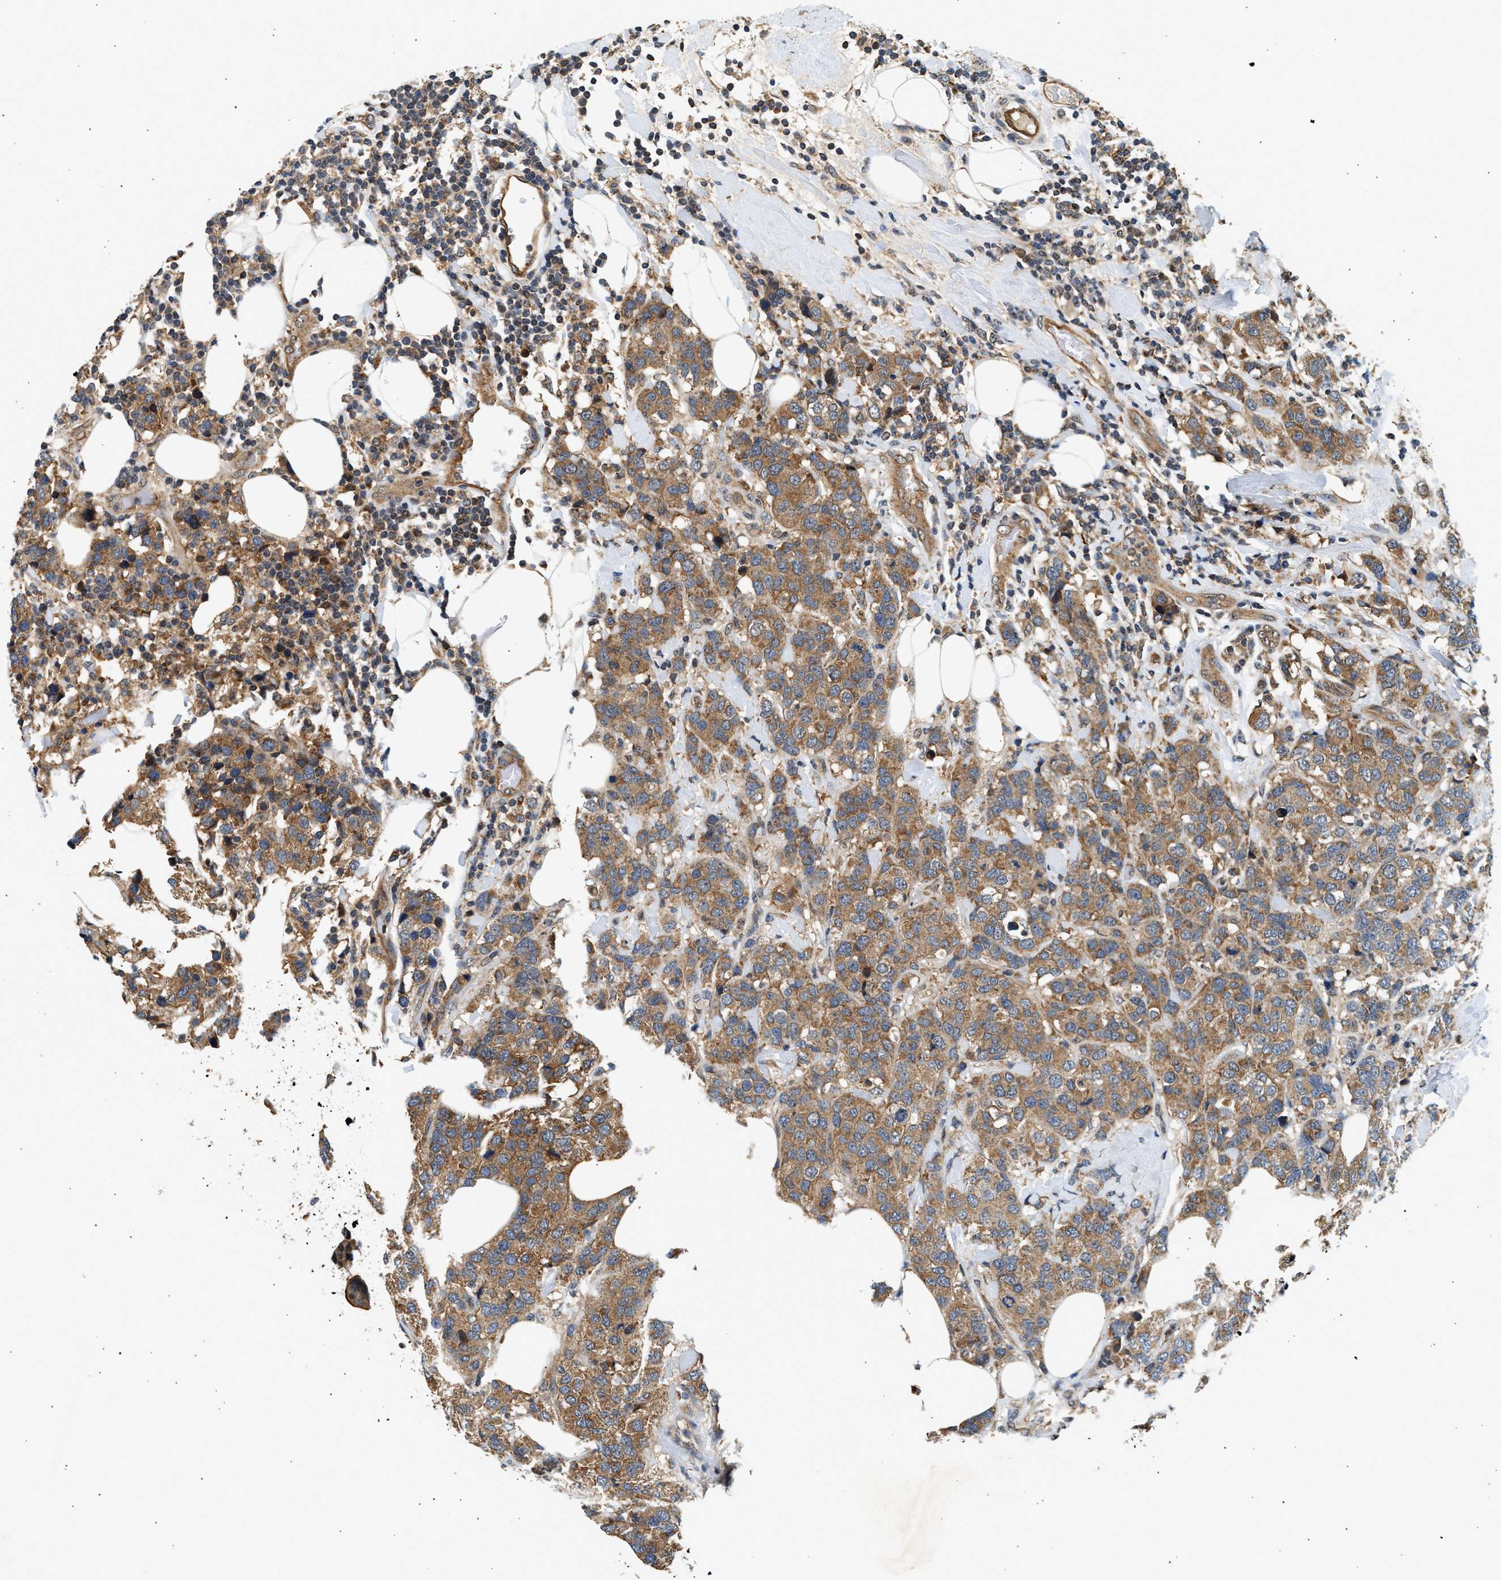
{"staining": {"intensity": "moderate", "quantity": ">75%", "location": "cytoplasmic/membranous"}, "tissue": "breast cancer", "cell_type": "Tumor cells", "image_type": "cancer", "snomed": [{"axis": "morphology", "description": "Lobular carcinoma"}, {"axis": "topography", "description": "Breast"}], "caption": "Immunohistochemical staining of human lobular carcinoma (breast) reveals medium levels of moderate cytoplasmic/membranous protein staining in about >75% of tumor cells. The staining was performed using DAB (3,3'-diaminobenzidine) to visualize the protein expression in brown, while the nuclei were stained in blue with hematoxylin (Magnification: 20x).", "gene": "DUSP14", "patient": {"sex": "female", "age": 59}}